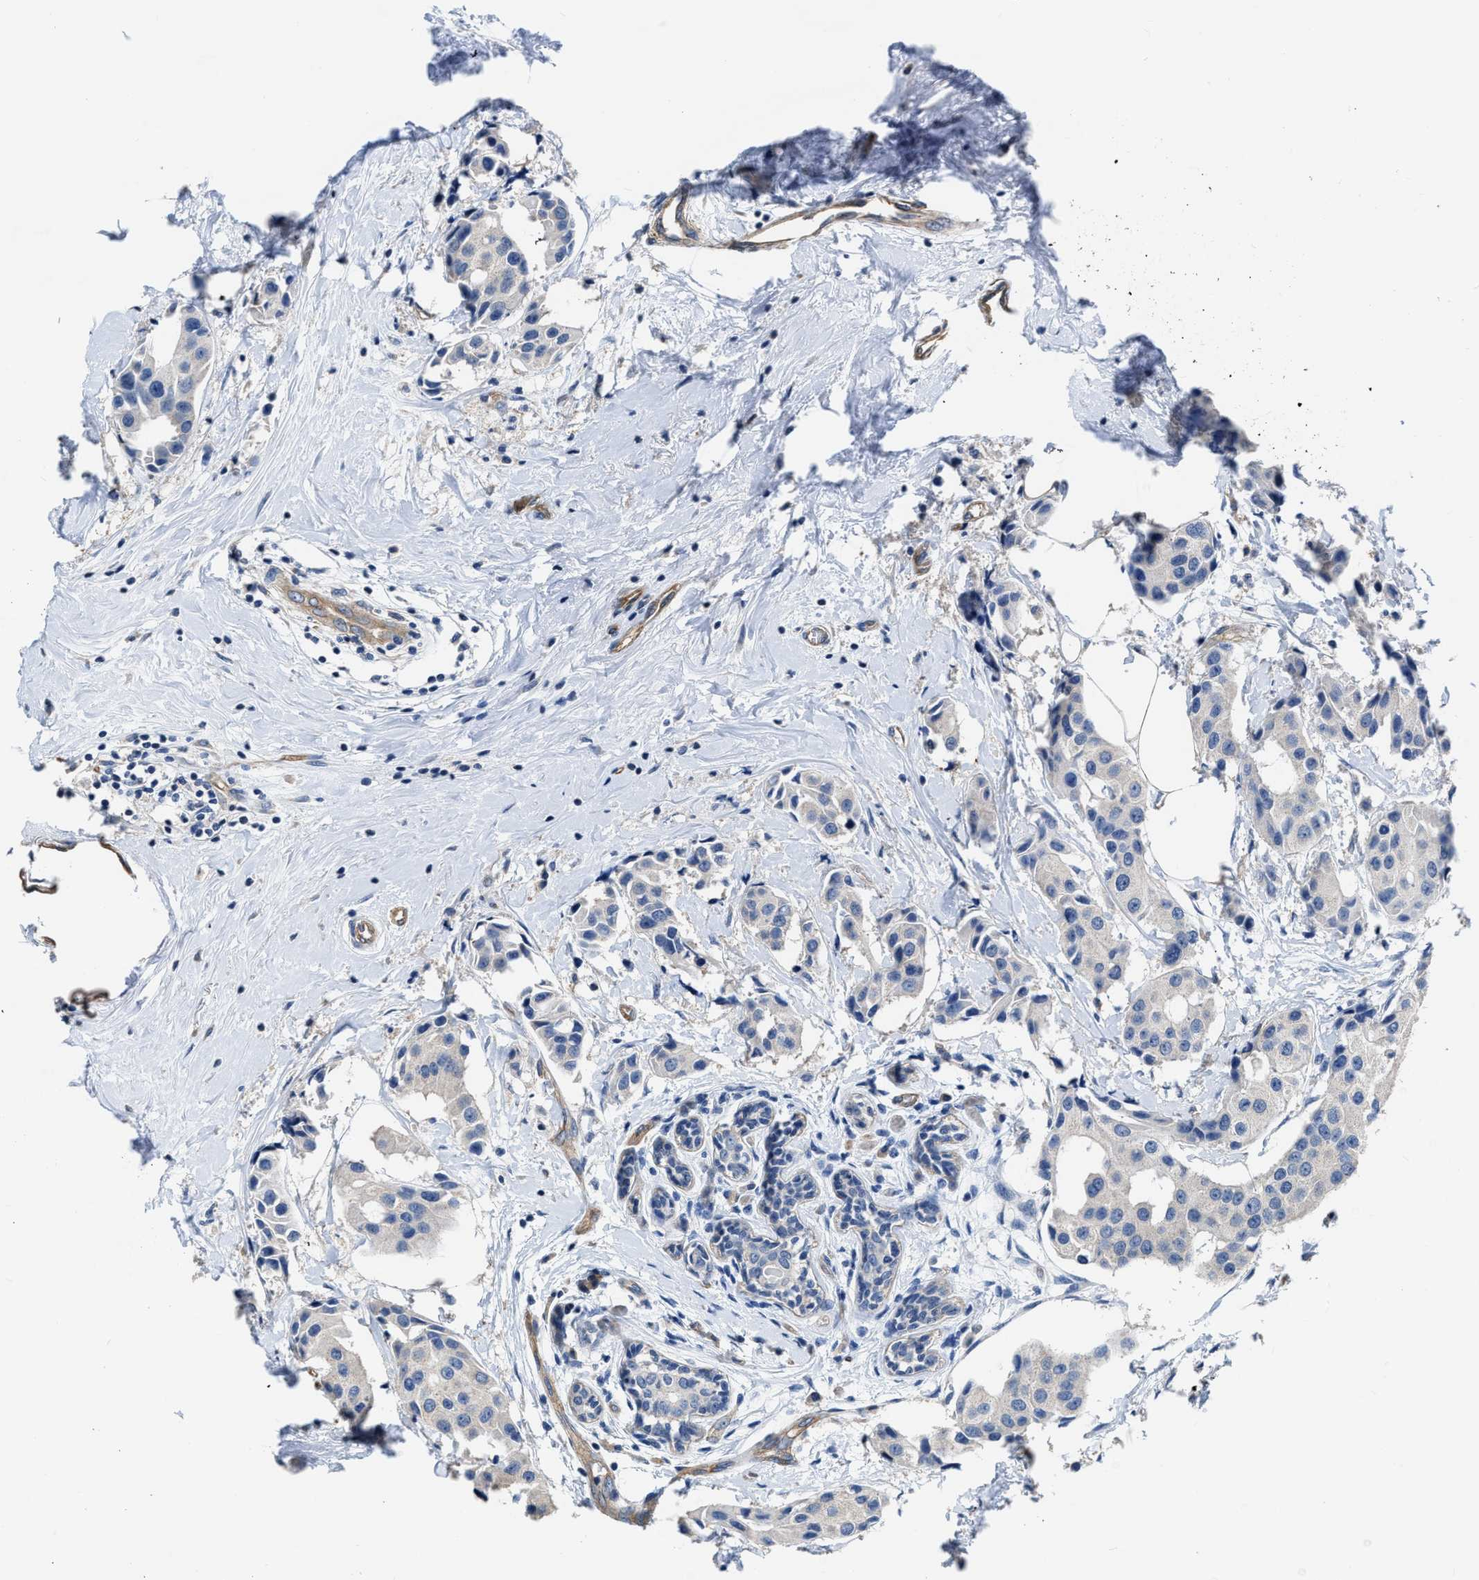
{"staining": {"intensity": "negative", "quantity": "none", "location": "none"}, "tissue": "breast cancer", "cell_type": "Tumor cells", "image_type": "cancer", "snomed": [{"axis": "morphology", "description": "Normal tissue, NOS"}, {"axis": "morphology", "description": "Duct carcinoma"}, {"axis": "topography", "description": "Breast"}], "caption": "The image shows no significant positivity in tumor cells of breast cancer.", "gene": "C22orf42", "patient": {"sex": "female", "age": 39}}